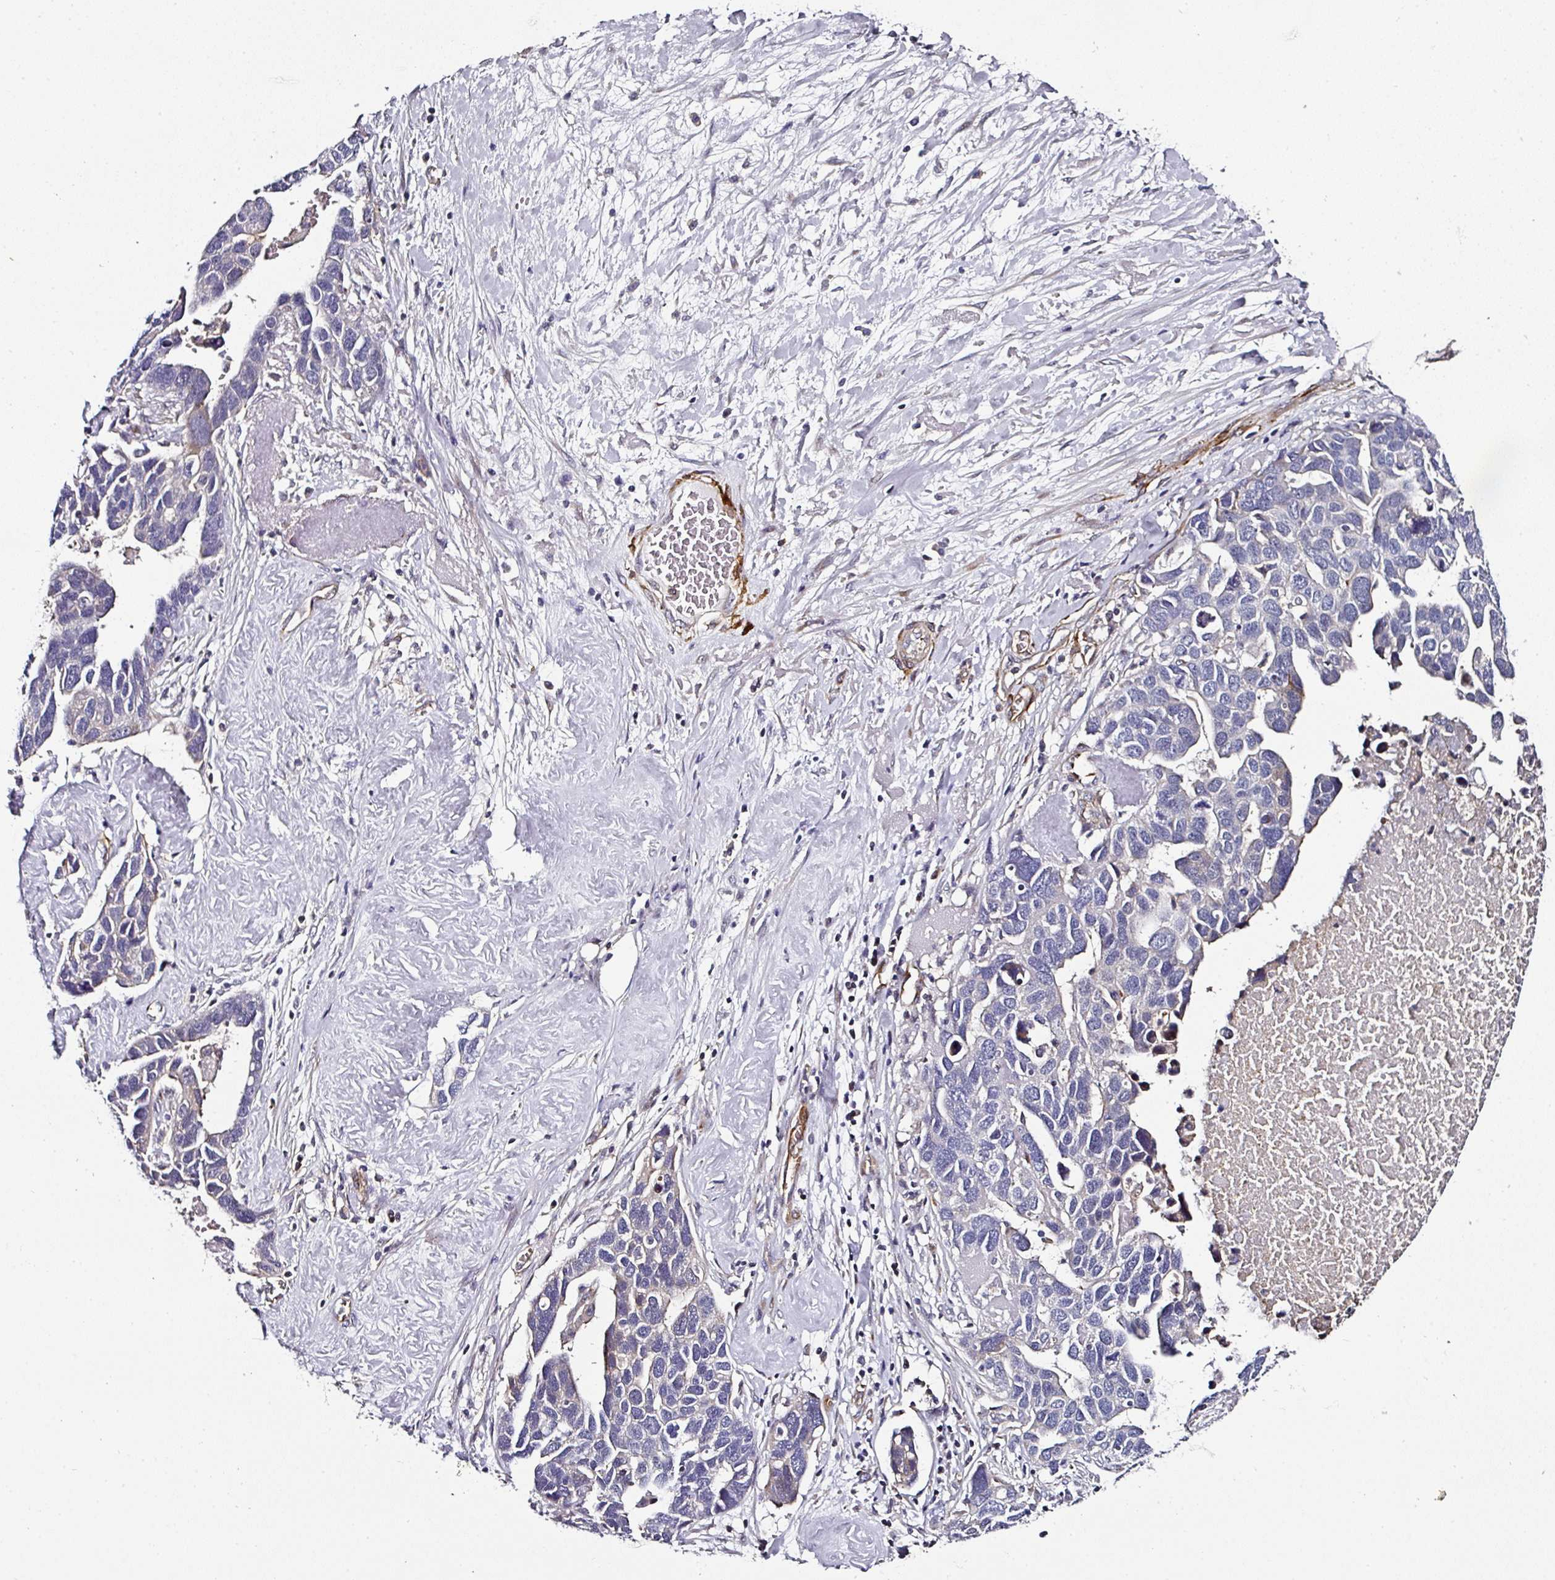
{"staining": {"intensity": "negative", "quantity": "none", "location": "none"}, "tissue": "ovarian cancer", "cell_type": "Tumor cells", "image_type": "cancer", "snomed": [{"axis": "morphology", "description": "Cystadenocarcinoma, serous, NOS"}, {"axis": "topography", "description": "Ovary"}], "caption": "Ovarian serous cystadenocarcinoma stained for a protein using immunohistochemistry (IHC) reveals no expression tumor cells.", "gene": "BEND5", "patient": {"sex": "female", "age": 54}}